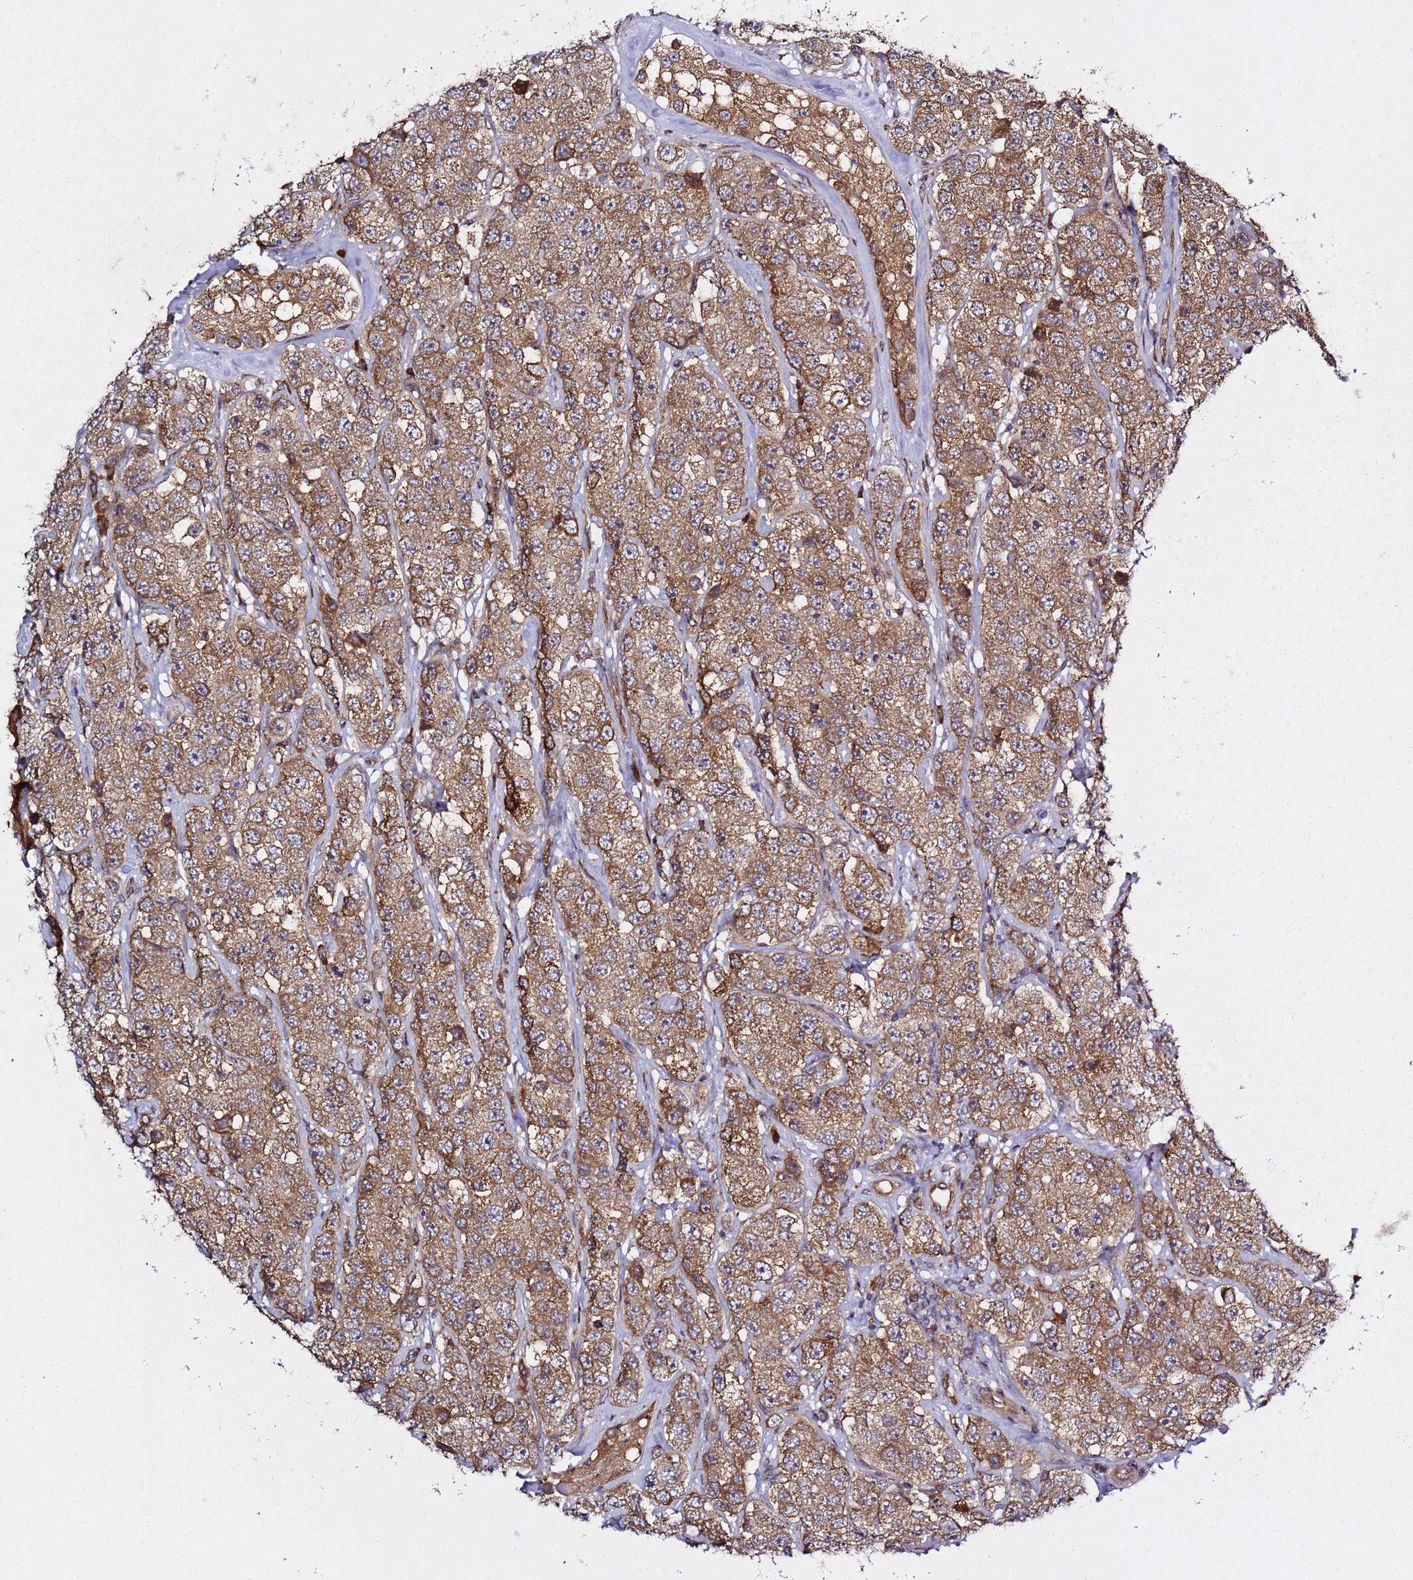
{"staining": {"intensity": "moderate", "quantity": ">75%", "location": "cytoplasmic/membranous"}, "tissue": "testis cancer", "cell_type": "Tumor cells", "image_type": "cancer", "snomed": [{"axis": "morphology", "description": "Seminoma, NOS"}, {"axis": "topography", "description": "Testis"}], "caption": "A medium amount of moderate cytoplasmic/membranous positivity is present in about >75% of tumor cells in testis cancer (seminoma) tissue.", "gene": "PRKAB2", "patient": {"sex": "male", "age": 28}}